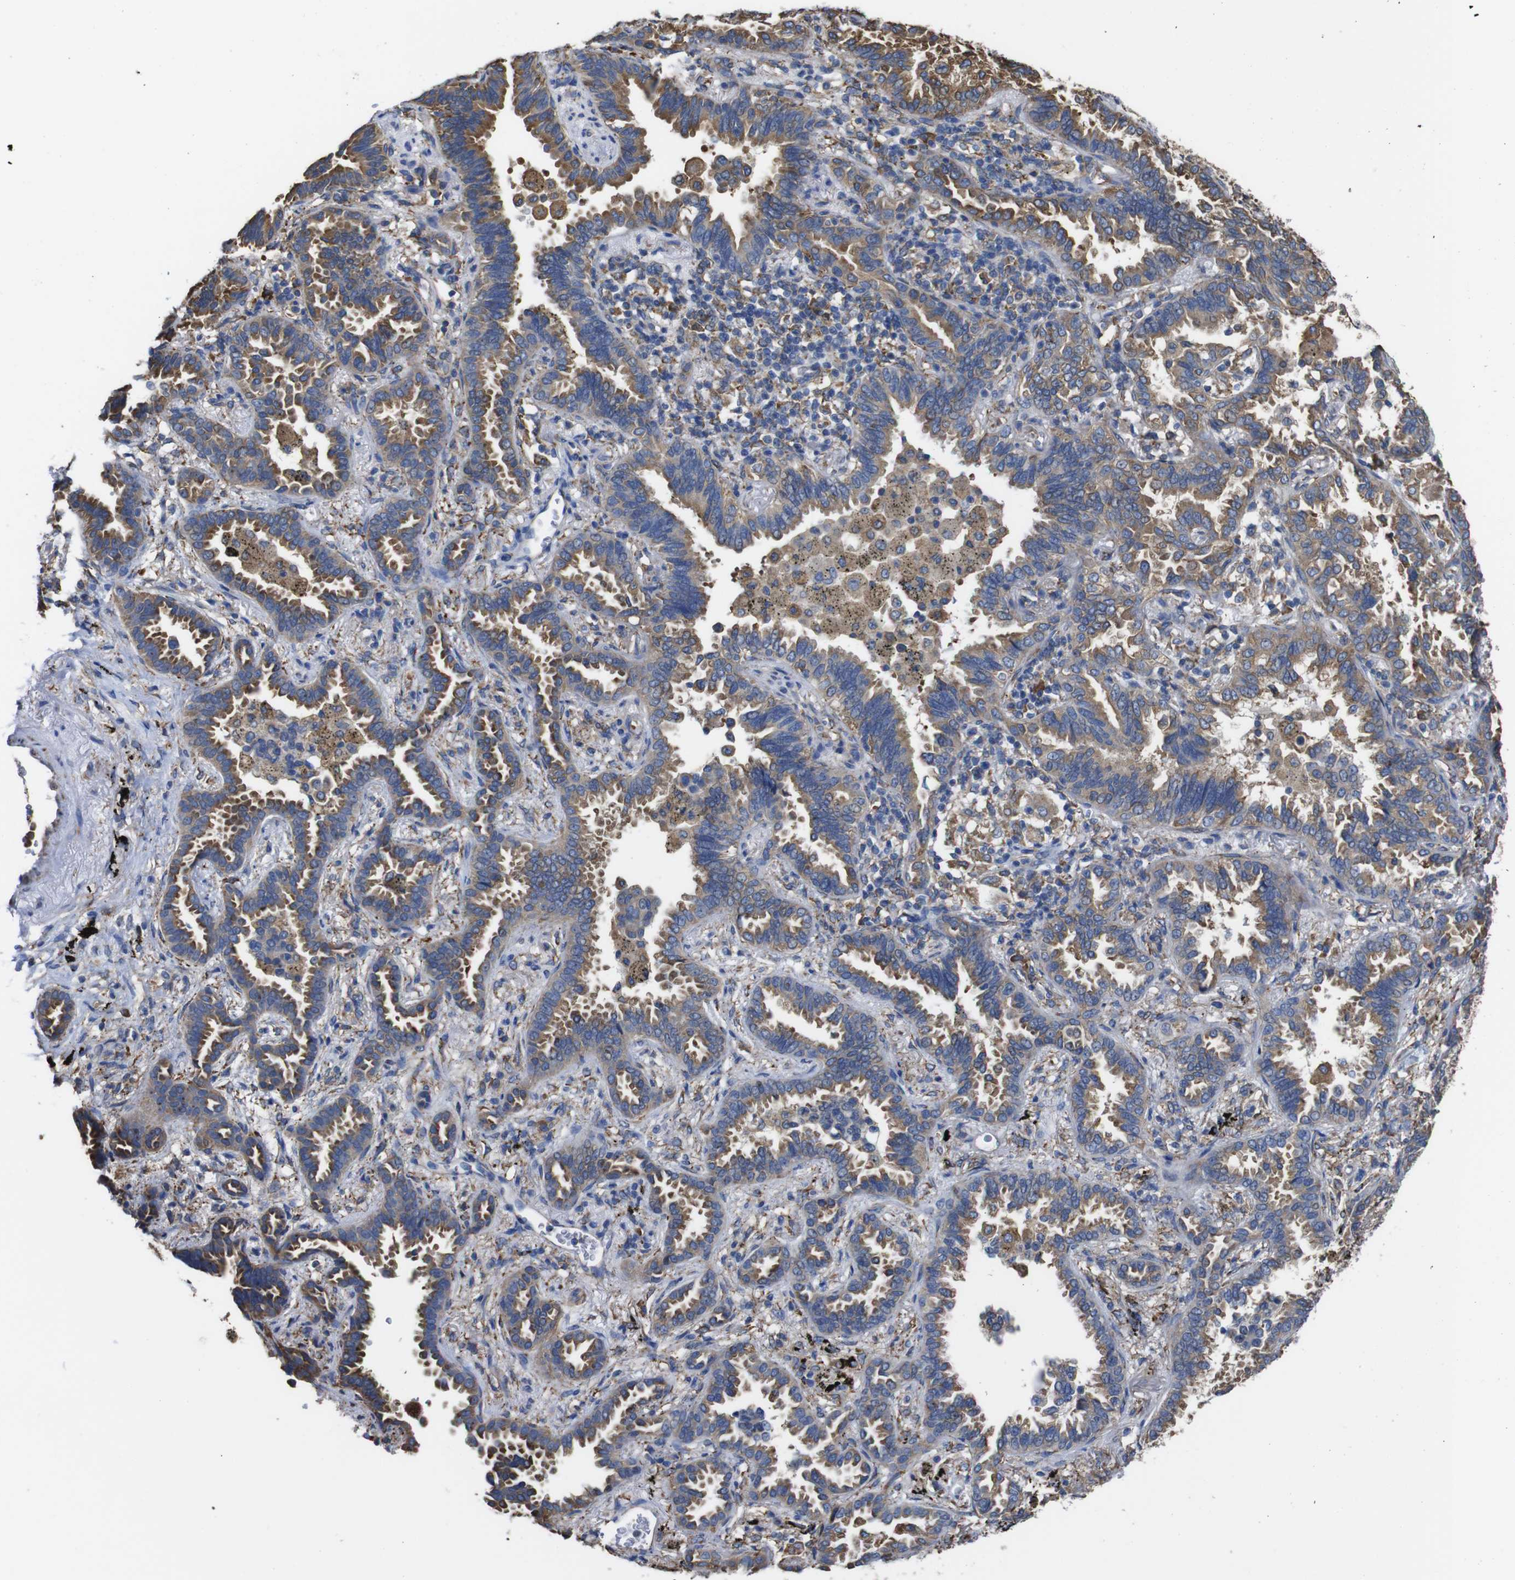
{"staining": {"intensity": "moderate", "quantity": ">75%", "location": "cytoplasmic/membranous"}, "tissue": "lung cancer", "cell_type": "Tumor cells", "image_type": "cancer", "snomed": [{"axis": "morphology", "description": "Normal tissue, NOS"}, {"axis": "morphology", "description": "Adenocarcinoma, NOS"}, {"axis": "topography", "description": "Lung"}], "caption": "A high-resolution histopathology image shows IHC staining of lung adenocarcinoma, which demonstrates moderate cytoplasmic/membranous staining in about >75% of tumor cells.", "gene": "PPIB", "patient": {"sex": "male", "age": 59}}